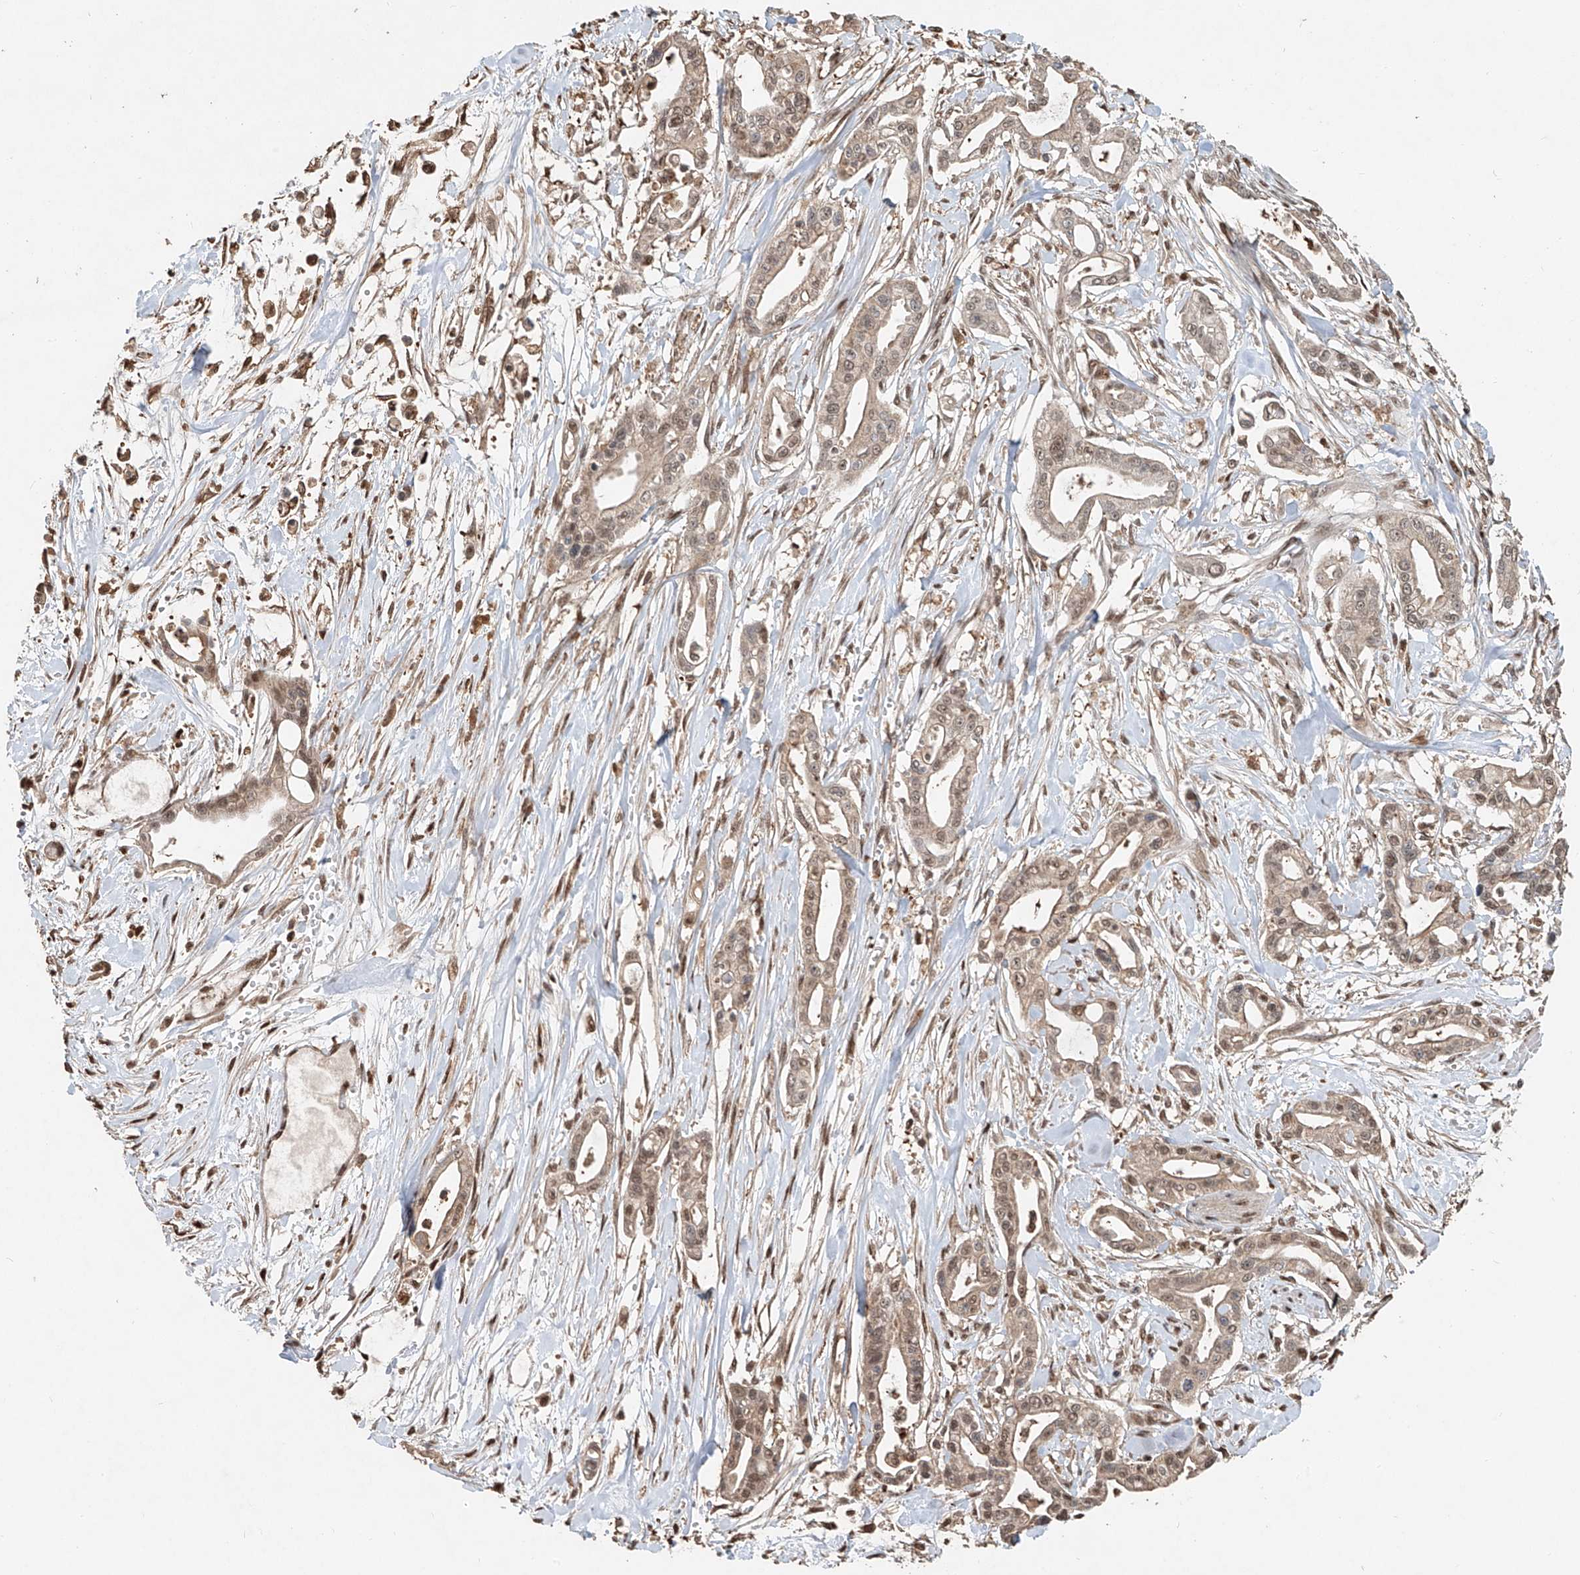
{"staining": {"intensity": "weak", "quantity": "25%-75%", "location": "cytoplasmic/membranous,nuclear"}, "tissue": "pancreatic cancer", "cell_type": "Tumor cells", "image_type": "cancer", "snomed": [{"axis": "morphology", "description": "Adenocarcinoma, NOS"}, {"axis": "topography", "description": "Pancreas"}], "caption": "IHC (DAB) staining of human pancreatic adenocarcinoma displays weak cytoplasmic/membranous and nuclear protein staining in approximately 25%-75% of tumor cells.", "gene": "RMND1", "patient": {"sex": "male", "age": 68}}